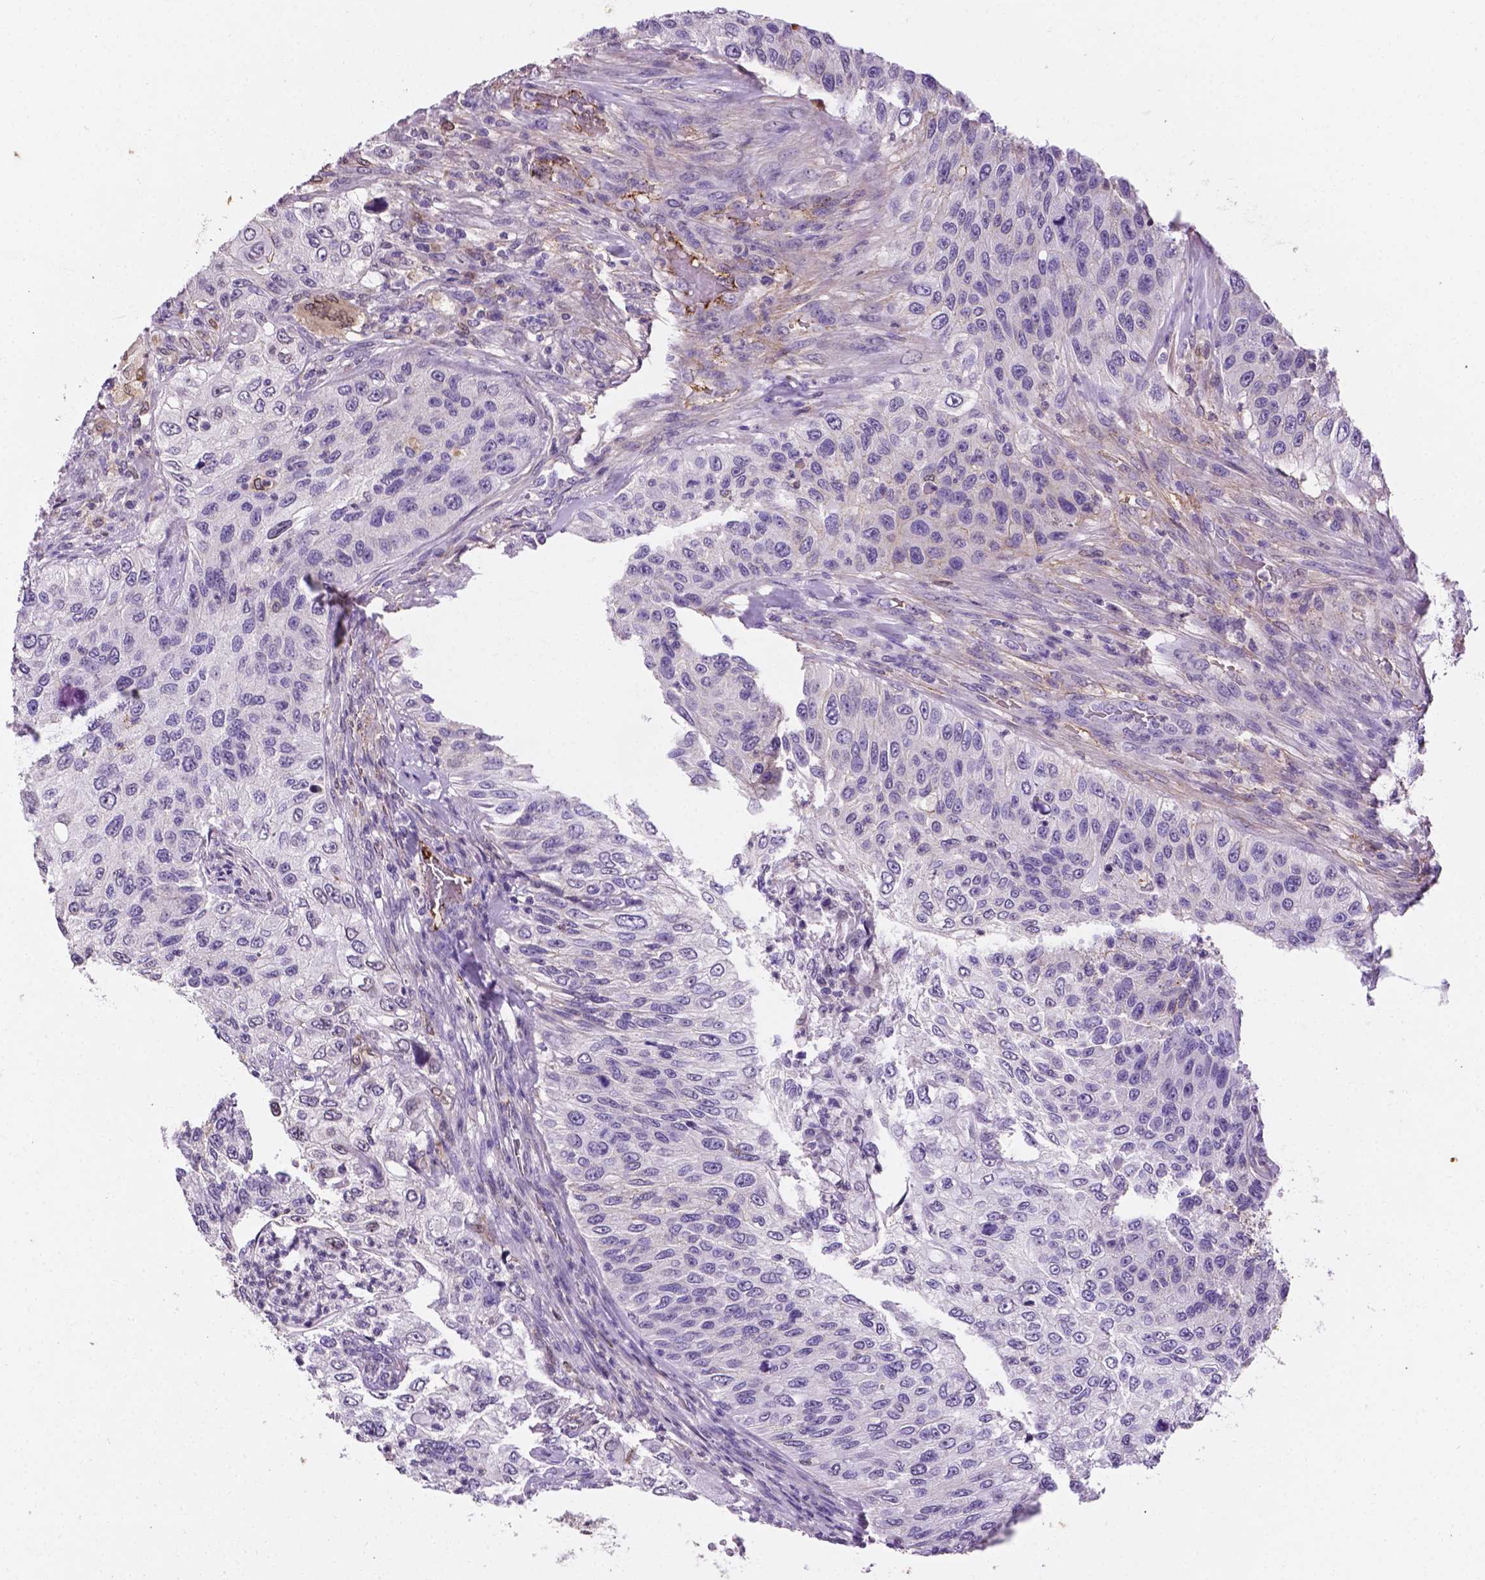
{"staining": {"intensity": "negative", "quantity": "none", "location": "none"}, "tissue": "urothelial cancer", "cell_type": "Tumor cells", "image_type": "cancer", "snomed": [{"axis": "morphology", "description": "Urothelial carcinoma, High grade"}, {"axis": "topography", "description": "Urinary bladder"}], "caption": "This is an immunohistochemistry (IHC) histopathology image of human high-grade urothelial carcinoma. There is no positivity in tumor cells.", "gene": "APOE", "patient": {"sex": "female", "age": 60}}